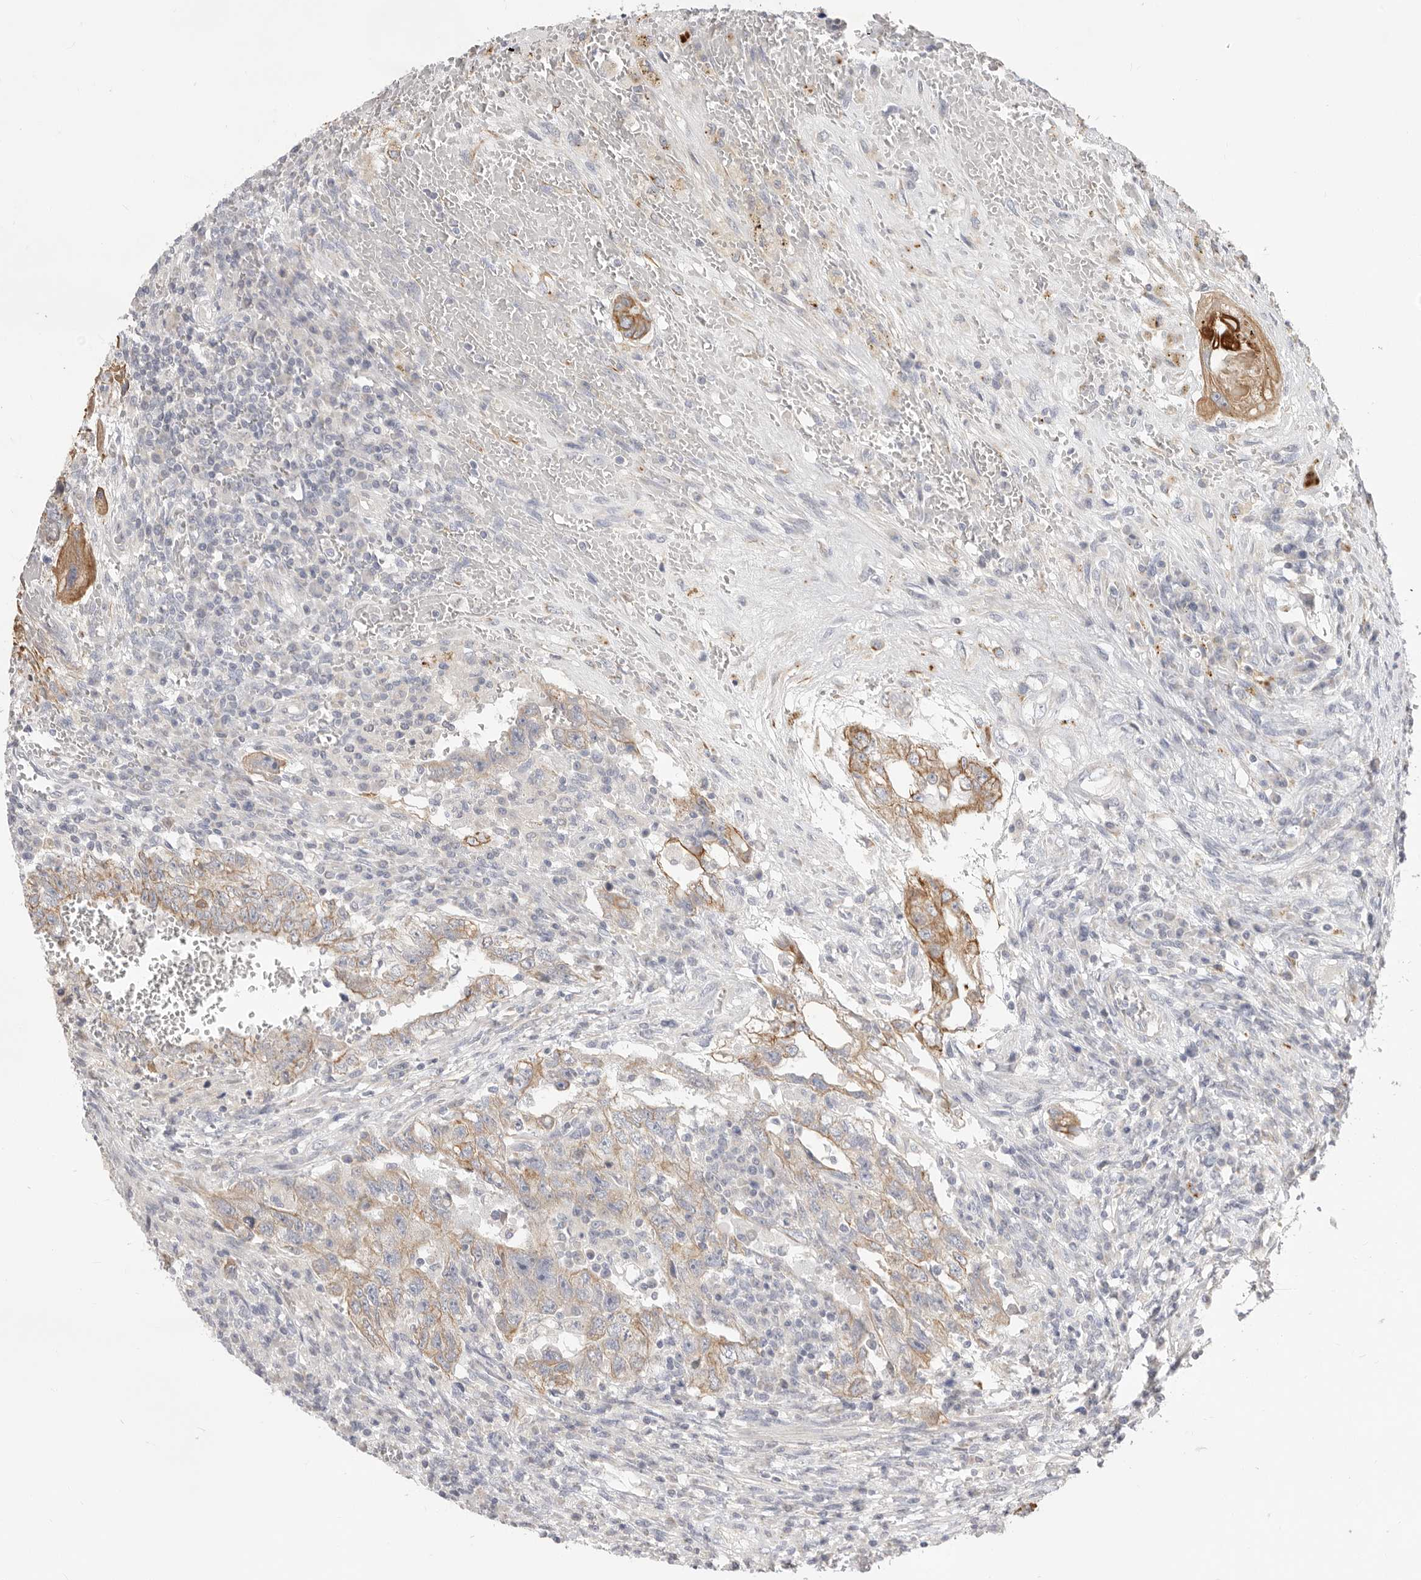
{"staining": {"intensity": "moderate", "quantity": "25%-75%", "location": "cytoplasmic/membranous"}, "tissue": "testis cancer", "cell_type": "Tumor cells", "image_type": "cancer", "snomed": [{"axis": "morphology", "description": "Carcinoma, Embryonal, NOS"}, {"axis": "topography", "description": "Testis"}], "caption": "Moderate cytoplasmic/membranous protein staining is present in approximately 25%-75% of tumor cells in testis cancer.", "gene": "USH1C", "patient": {"sex": "male", "age": 26}}